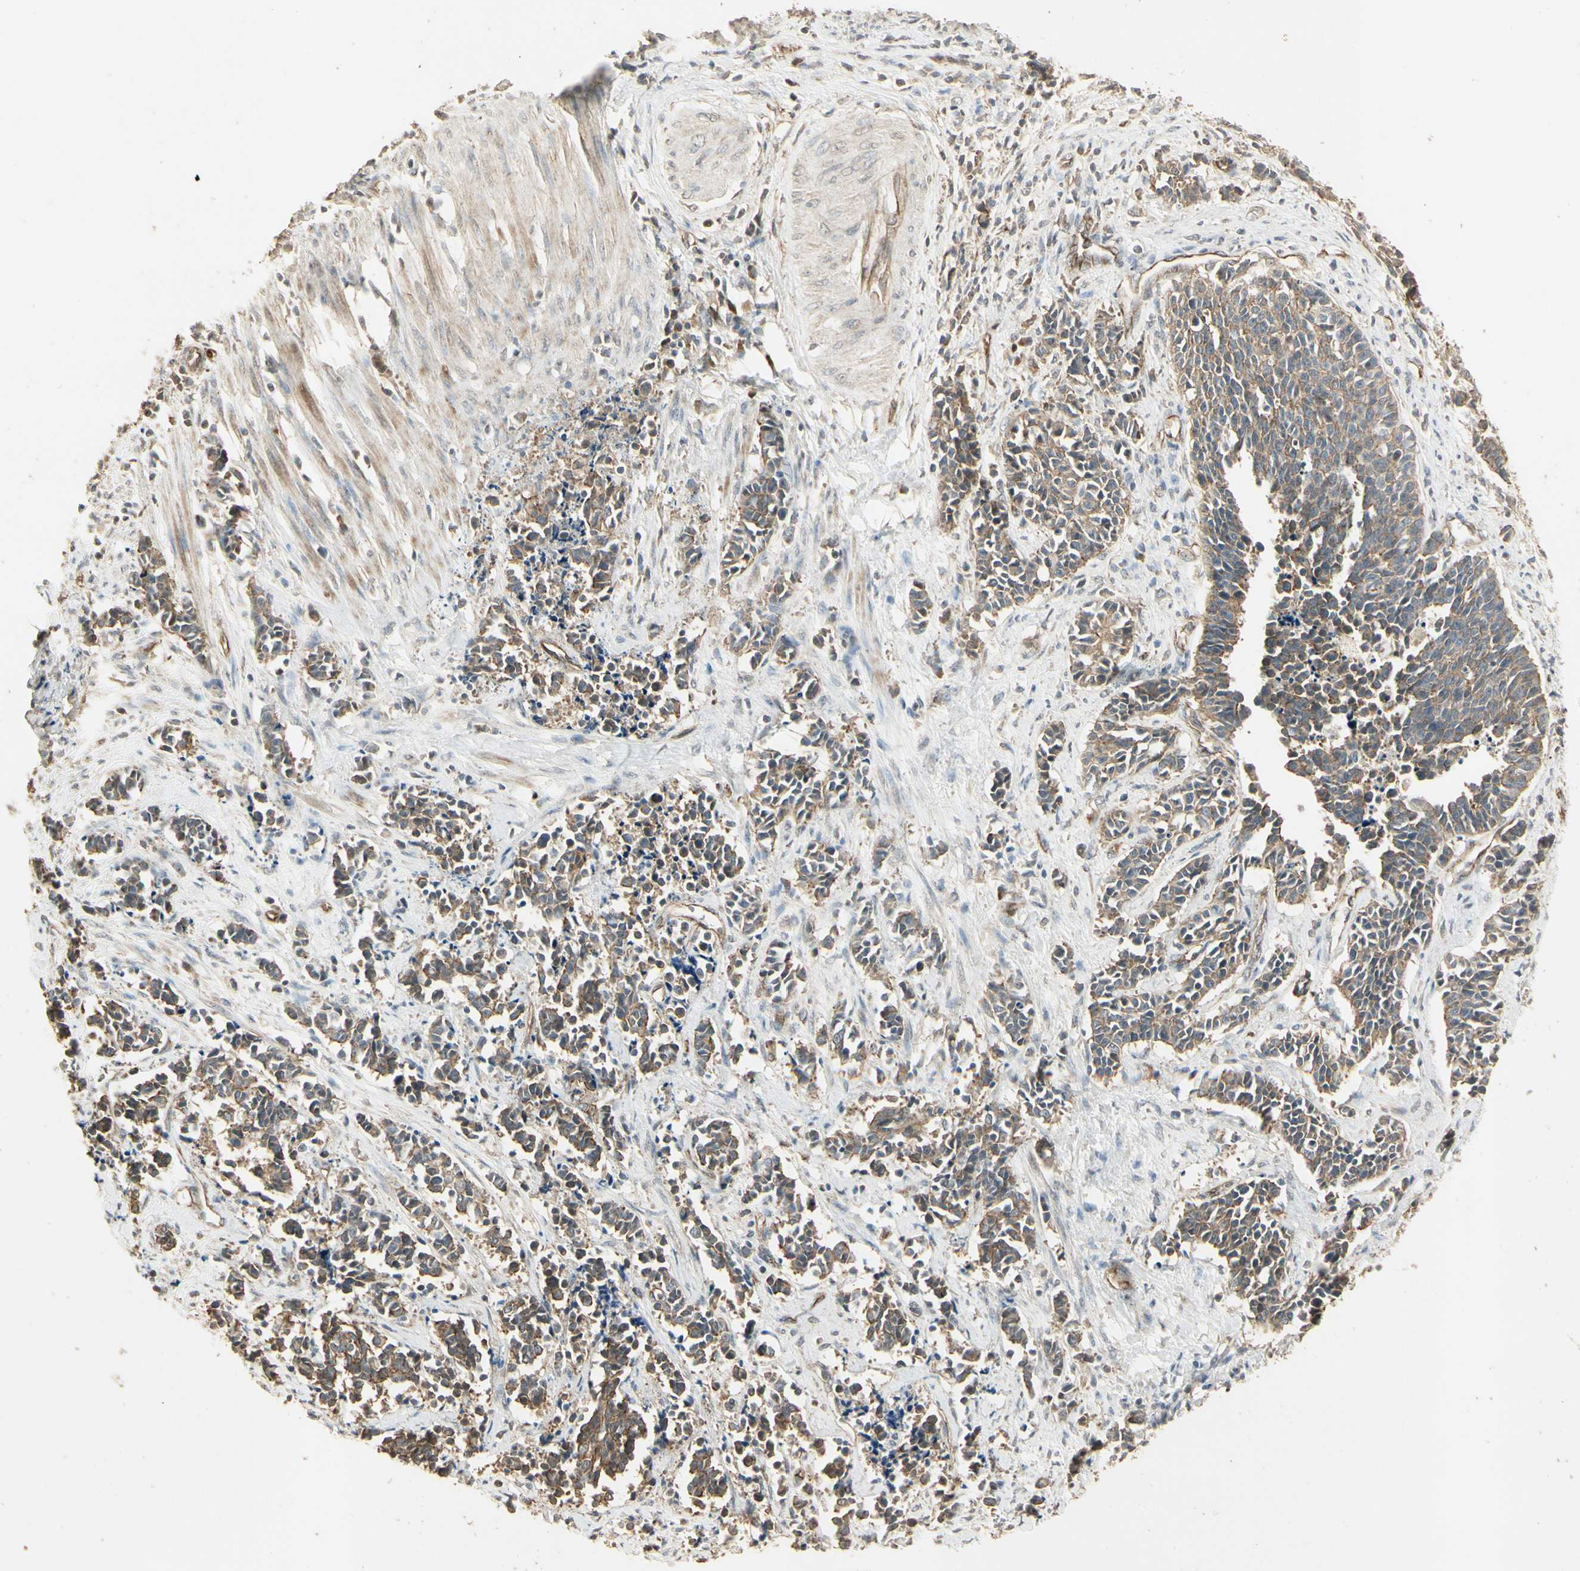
{"staining": {"intensity": "weak", "quantity": "25%-75%", "location": "cytoplasmic/membranous"}, "tissue": "cervical cancer", "cell_type": "Tumor cells", "image_type": "cancer", "snomed": [{"axis": "morphology", "description": "Squamous cell carcinoma, NOS"}, {"axis": "topography", "description": "Cervix"}], "caption": "A brown stain shows weak cytoplasmic/membranous staining of a protein in squamous cell carcinoma (cervical) tumor cells. (DAB (3,3'-diaminobenzidine) IHC with brightfield microscopy, high magnification).", "gene": "RNF180", "patient": {"sex": "female", "age": 35}}